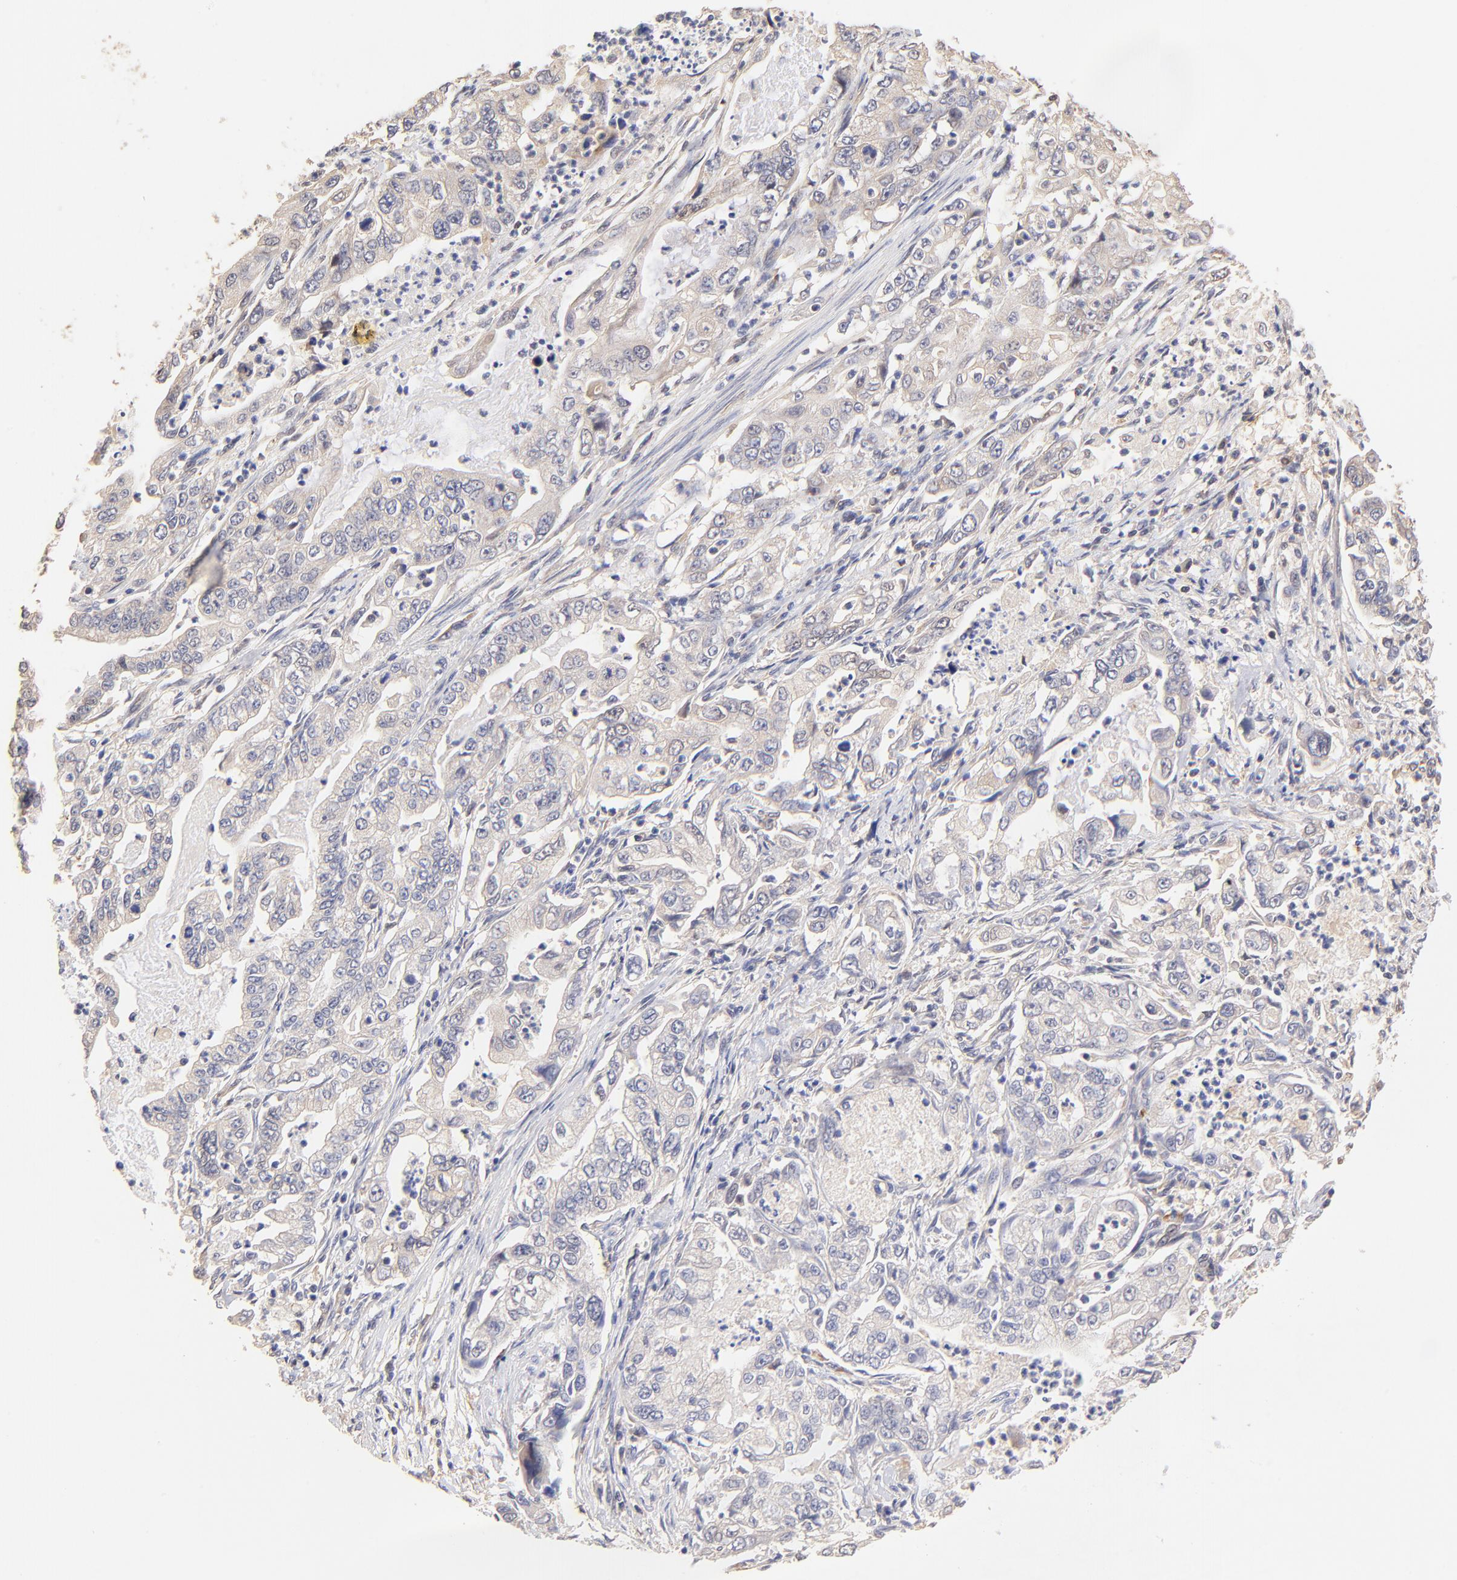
{"staining": {"intensity": "weak", "quantity": ">75%", "location": "cytoplasmic/membranous"}, "tissue": "stomach cancer", "cell_type": "Tumor cells", "image_type": "cancer", "snomed": [{"axis": "morphology", "description": "Adenocarcinoma, NOS"}, {"axis": "topography", "description": "Pancreas"}, {"axis": "topography", "description": "Stomach, upper"}], "caption": "An immunohistochemistry photomicrograph of tumor tissue is shown. Protein staining in brown shows weak cytoplasmic/membranous positivity in stomach adenocarcinoma within tumor cells. Using DAB (3,3'-diaminobenzidine) (brown) and hematoxylin (blue) stains, captured at high magnification using brightfield microscopy.", "gene": "TNFAIP3", "patient": {"sex": "male", "age": 77}}